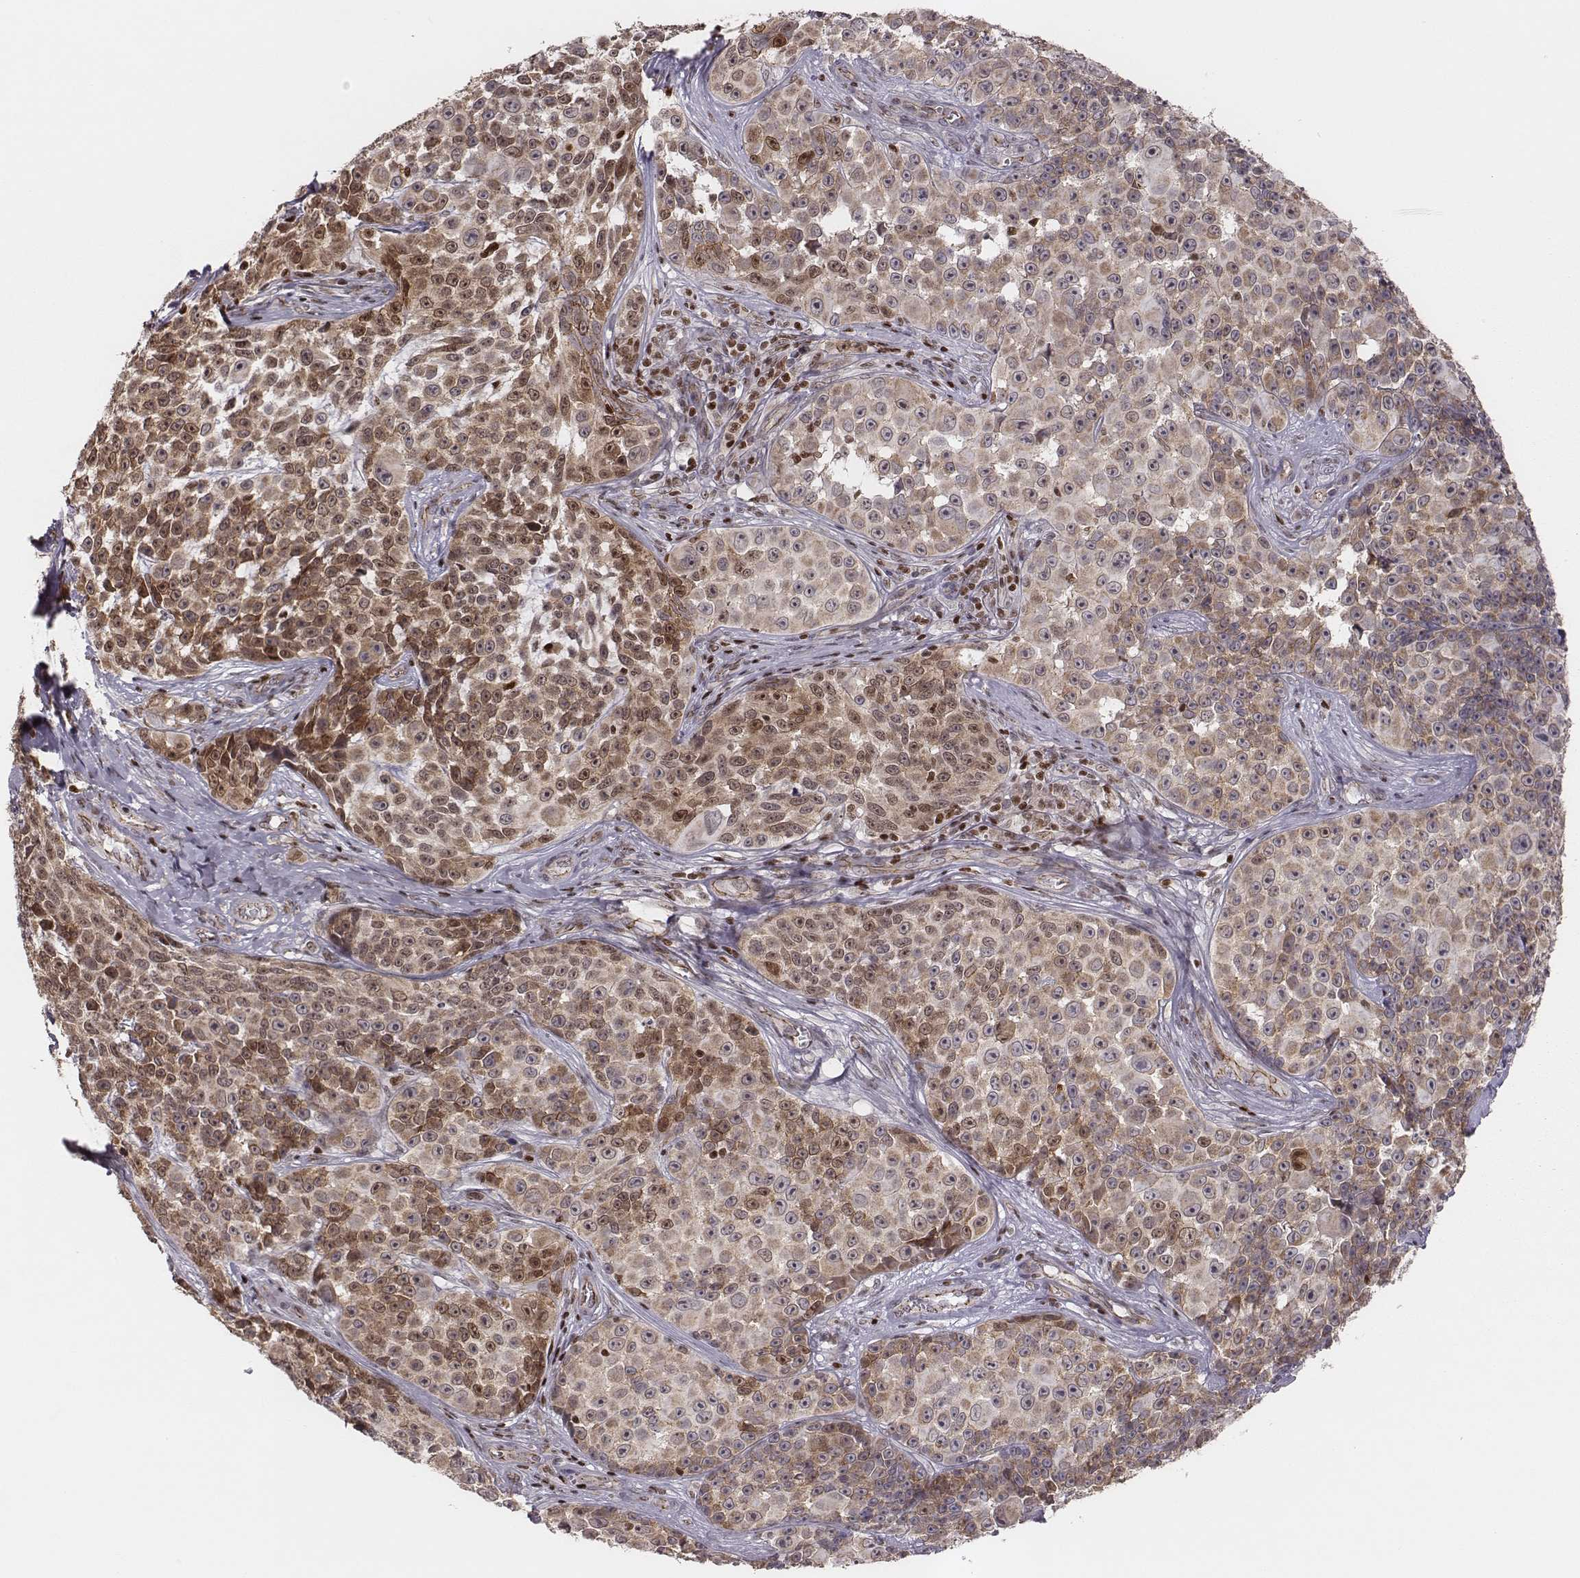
{"staining": {"intensity": "moderate", "quantity": ">75%", "location": "cytoplasmic/membranous,nuclear"}, "tissue": "melanoma", "cell_type": "Tumor cells", "image_type": "cancer", "snomed": [{"axis": "morphology", "description": "Malignant melanoma, NOS"}, {"axis": "topography", "description": "Skin"}], "caption": "Protein expression analysis of human malignant melanoma reveals moderate cytoplasmic/membranous and nuclear staining in about >75% of tumor cells.", "gene": "WDR59", "patient": {"sex": "female", "age": 88}}